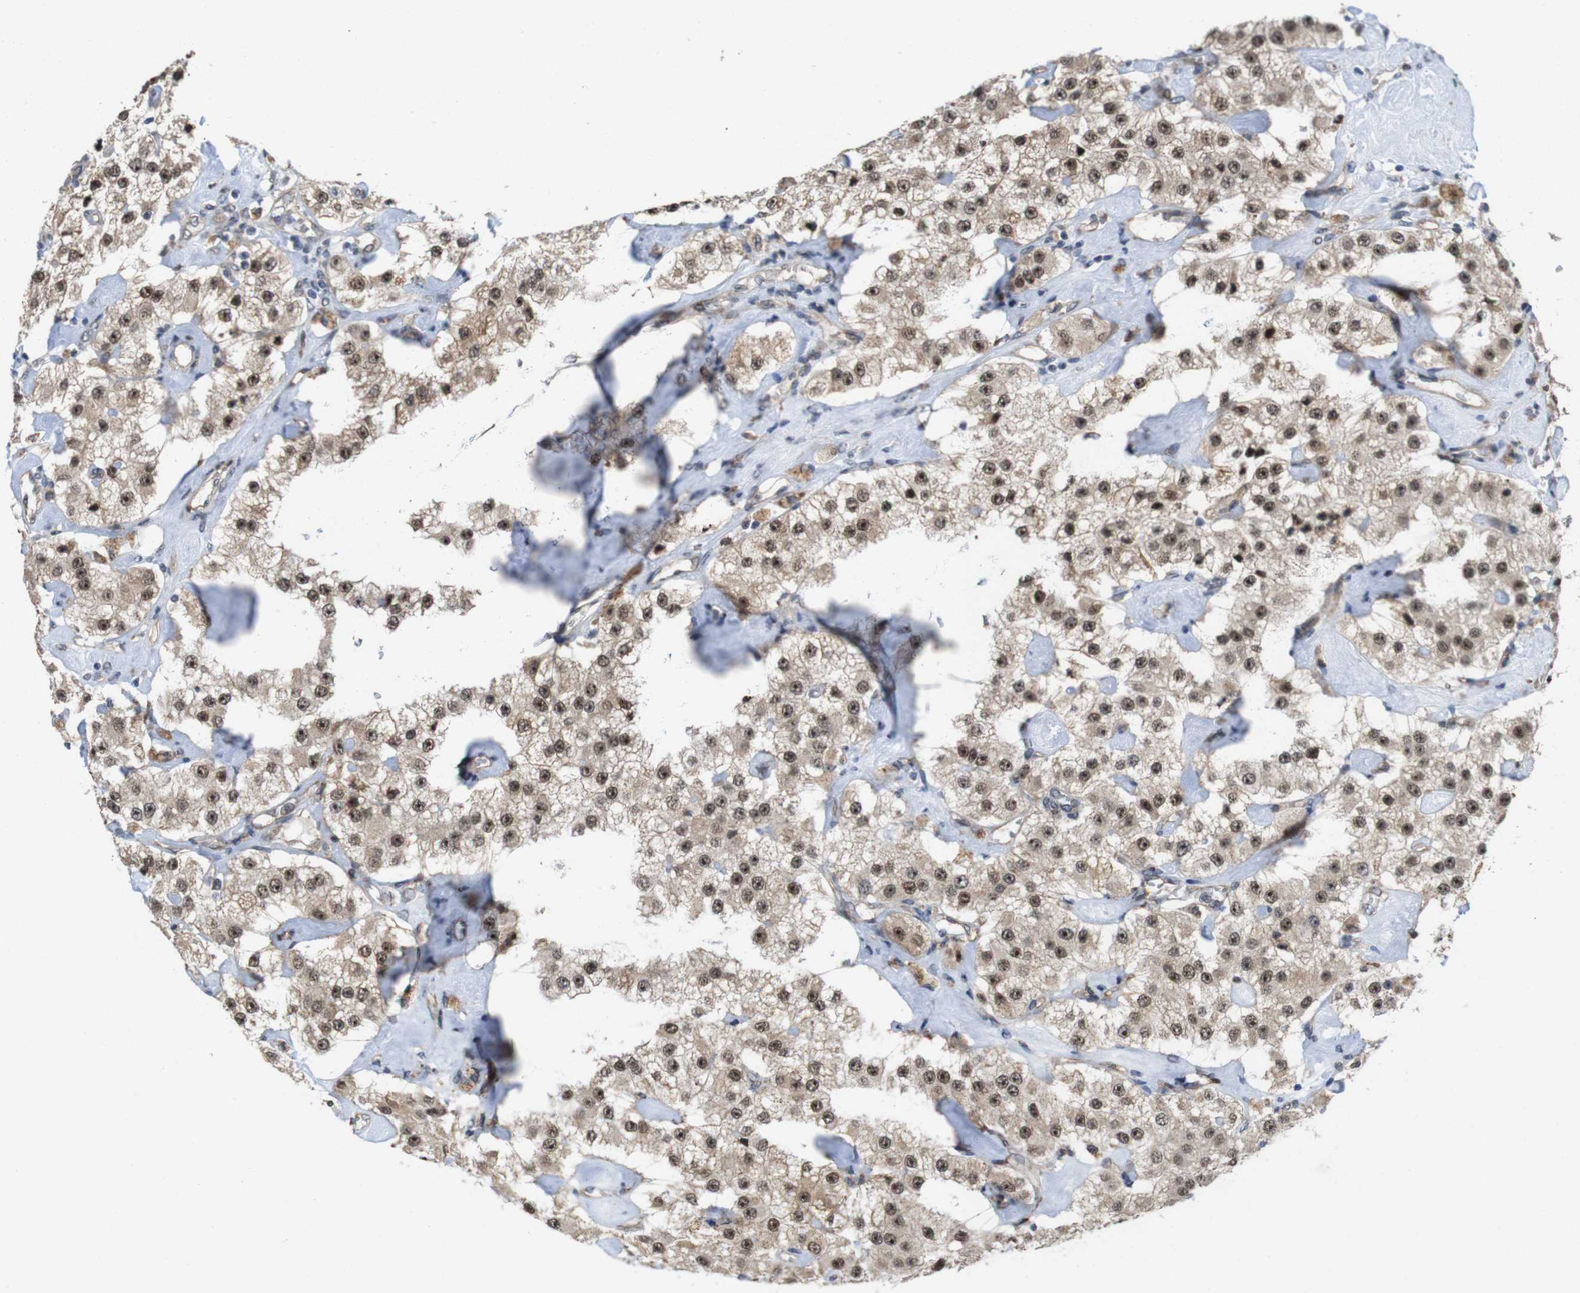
{"staining": {"intensity": "moderate", "quantity": ">75%", "location": "cytoplasmic/membranous,nuclear"}, "tissue": "carcinoid", "cell_type": "Tumor cells", "image_type": "cancer", "snomed": [{"axis": "morphology", "description": "Carcinoid, malignant, NOS"}, {"axis": "topography", "description": "Pancreas"}], "caption": "Immunohistochemistry of malignant carcinoid displays medium levels of moderate cytoplasmic/membranous and nuclear staining in about >75% of tumor cells.", "gene": "PNMA8A", "patient": {"sex": "male", "age": 41}}